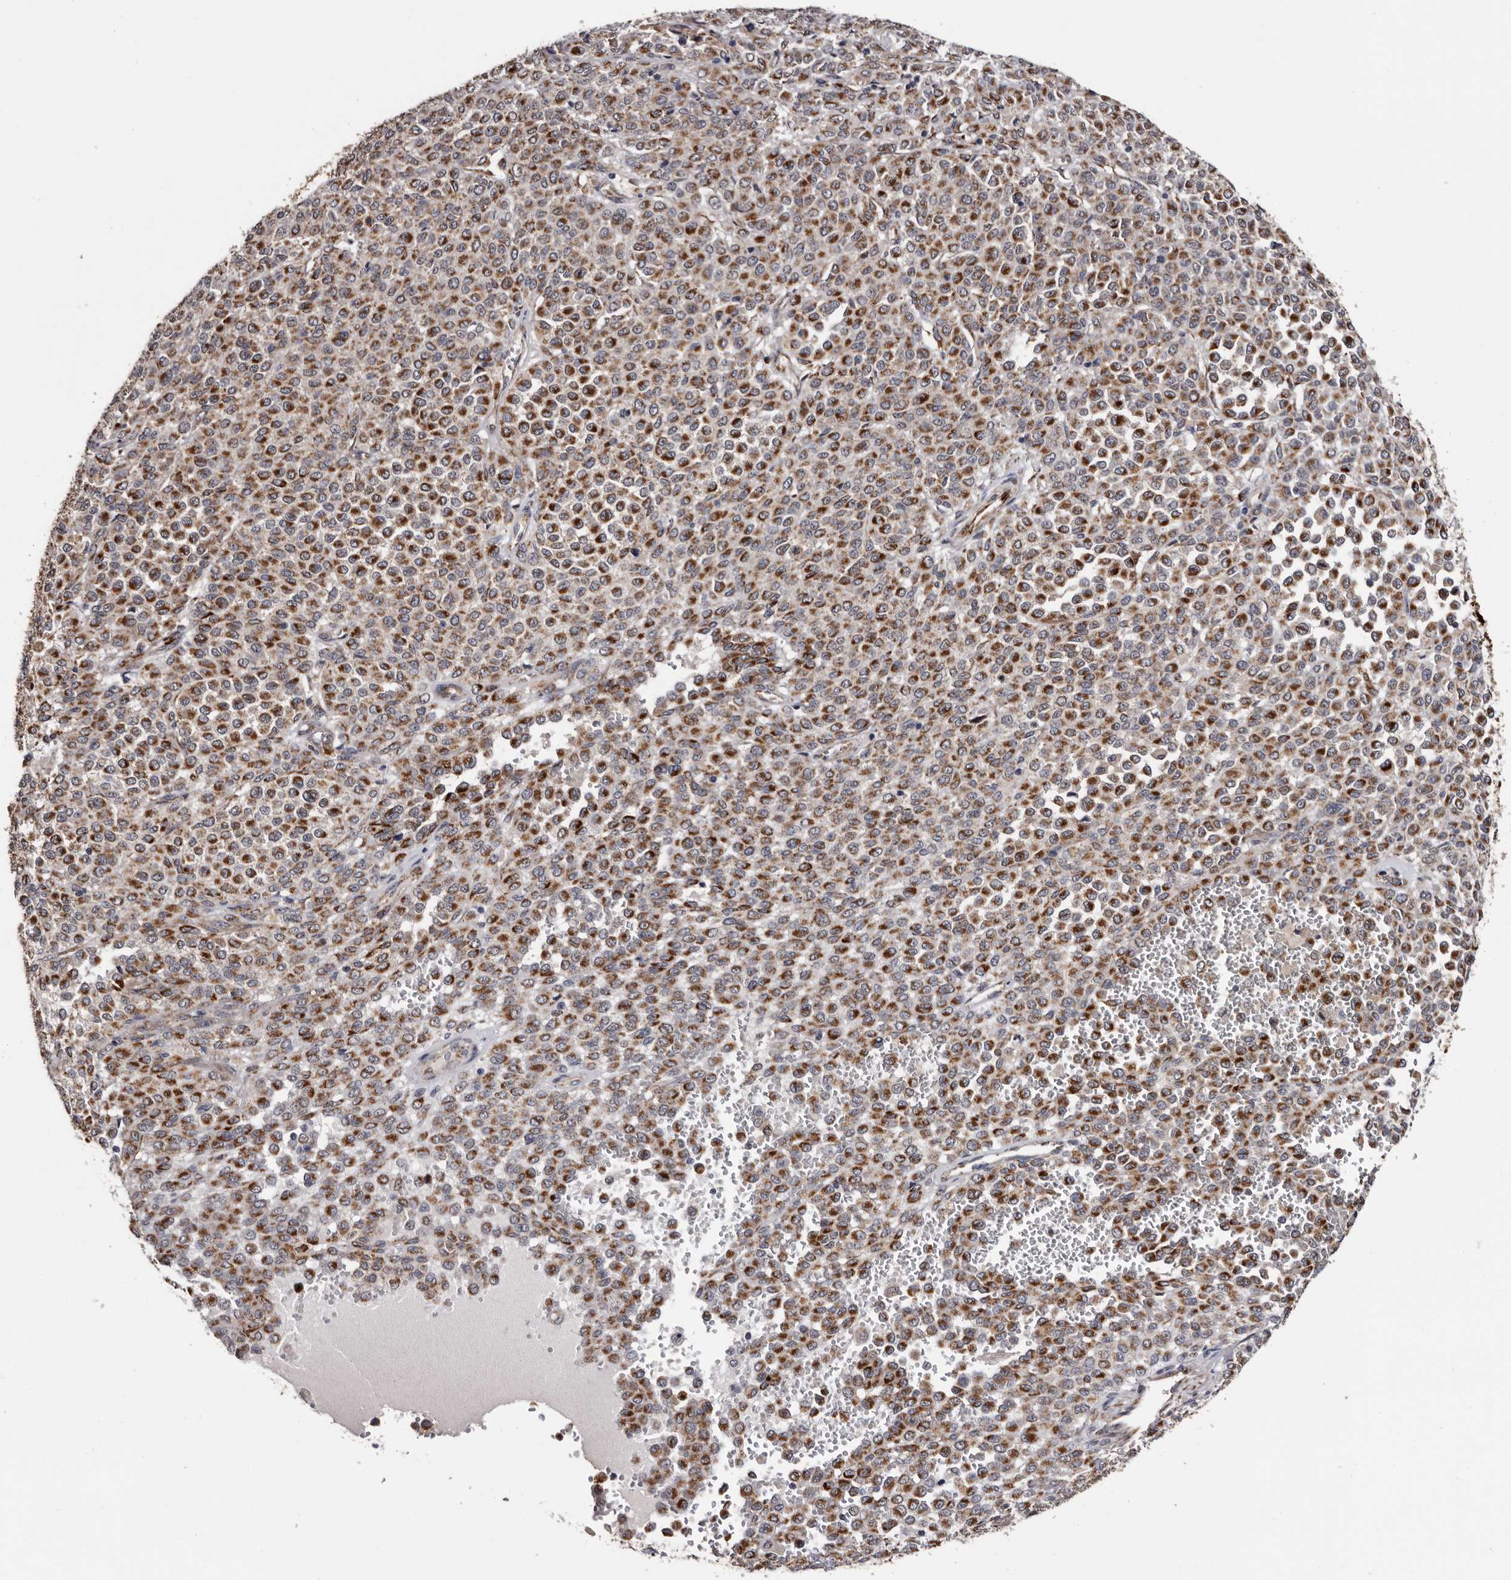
{"staining": {"intensity": "strong", "quantity": ">75%", "location": "cytoplasmic/membranous"}, "tissue": "melanoma", "cell_type": "Tumor cells", "image_type": "cancer", "snomed": [{"axis": "morphology", "description": "Malignant melanoma, Metastatic site"}, {"axis": "topography", "description": "Pancreas"}], "caption": "A high amount of strong cytoplasmic/membranous positivity is identified in approximately >75% of tumor cells in melanoma tissue.", "gene": "ARMCX2", "patient": {"sex": "female", "age": 30}}